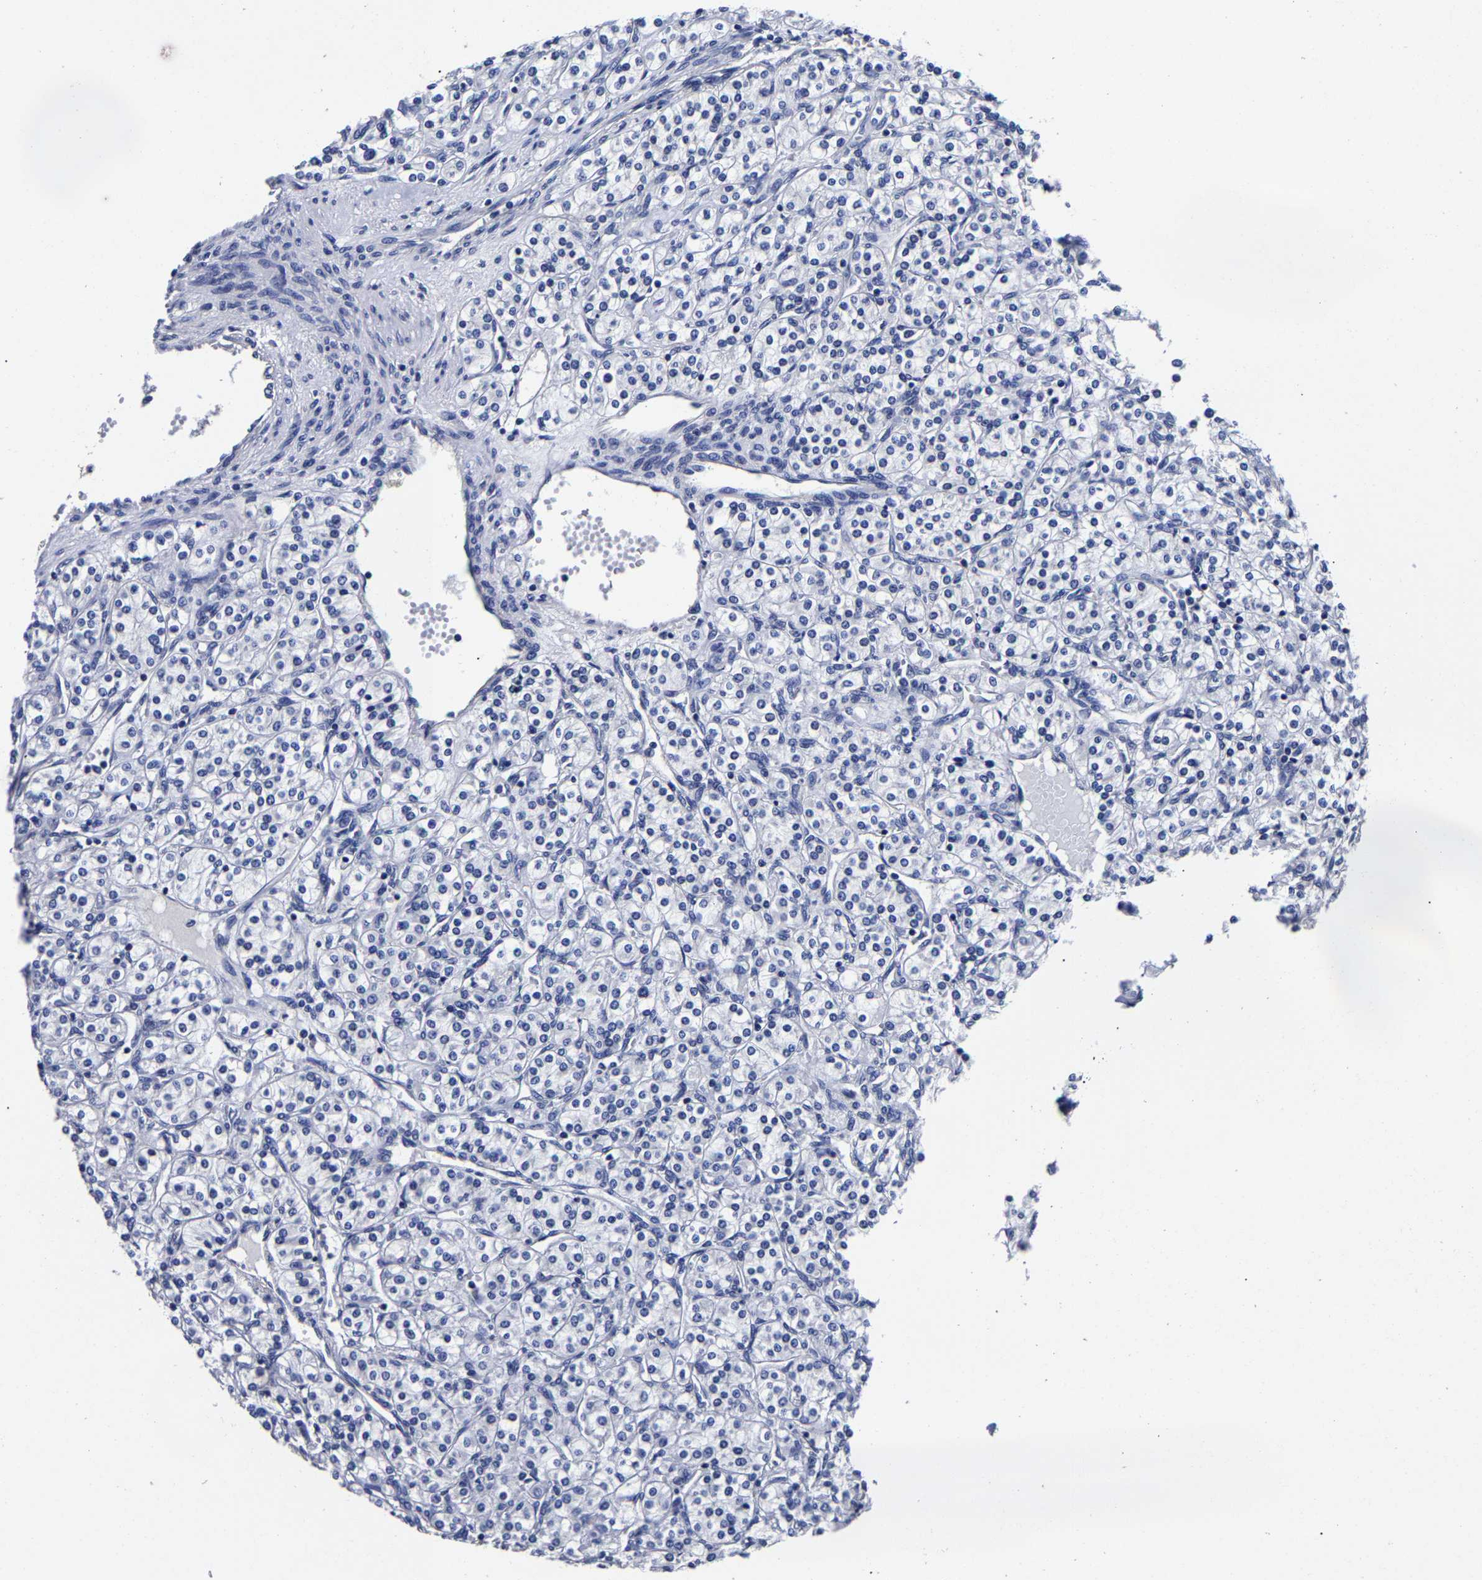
{"staining": {"intensity": "negative", "quantity": "none", "location": "none"}, "tissue": "renal cancer", "cell_type": "Tumor cells", "image_type": "cancer", "snomed": [{"axis": "morphology", "description": "Adenocarcinoma, NOS"}, {"axis": "topography", "description": "Kidney"}], "caption": "An immunohistochemistry micrograph of renal adenocarcinoma is shown. There is no staining in tumor cells of renal adenocarcinoma. Nuclei are stained in blue.", "gene": "AKAP4", "patient": {"sex": "male", "age": 77}}